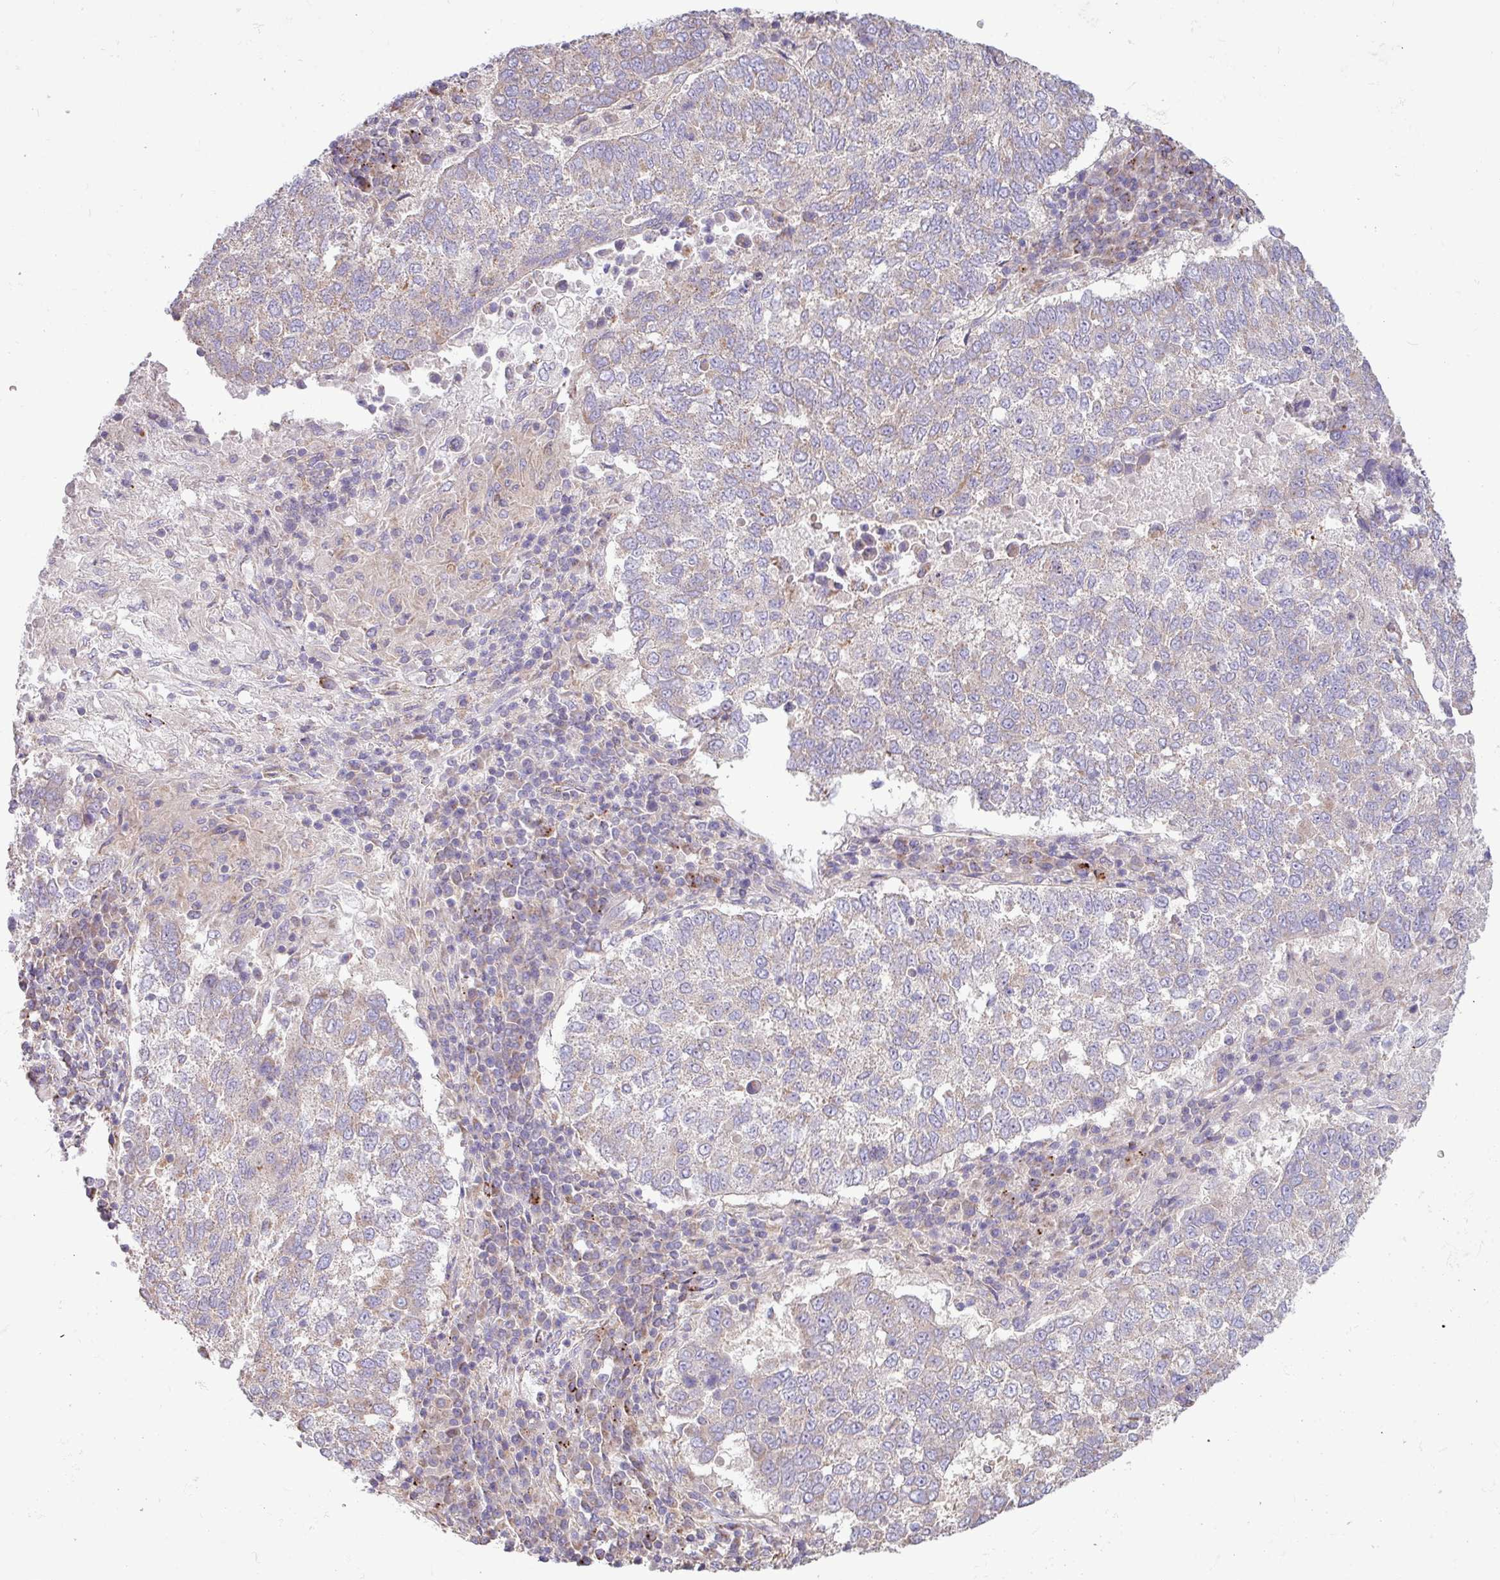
{"staining": {"intensity": "negative", "quantity": "none", "location": "none"}, "tissue": "lung cancer", "cell_type": "Tumor cells", "image_type": "cancer", "snomed": [{"axis": "morphology", "description": "Squamous cell carcinoma, NOS"}, {"axis": "topography", "description": "Lung"}], "caption": "The immunohistochemistry histopathology image has no significant expression in tumor cells of squamous cell carcinoma (lung) tissue. (Immunohistochemistry (ihc), brightfield microscopy, high magnification).", "gene": "PPM1J", "patient": {"sex": "male", "age": 73}}